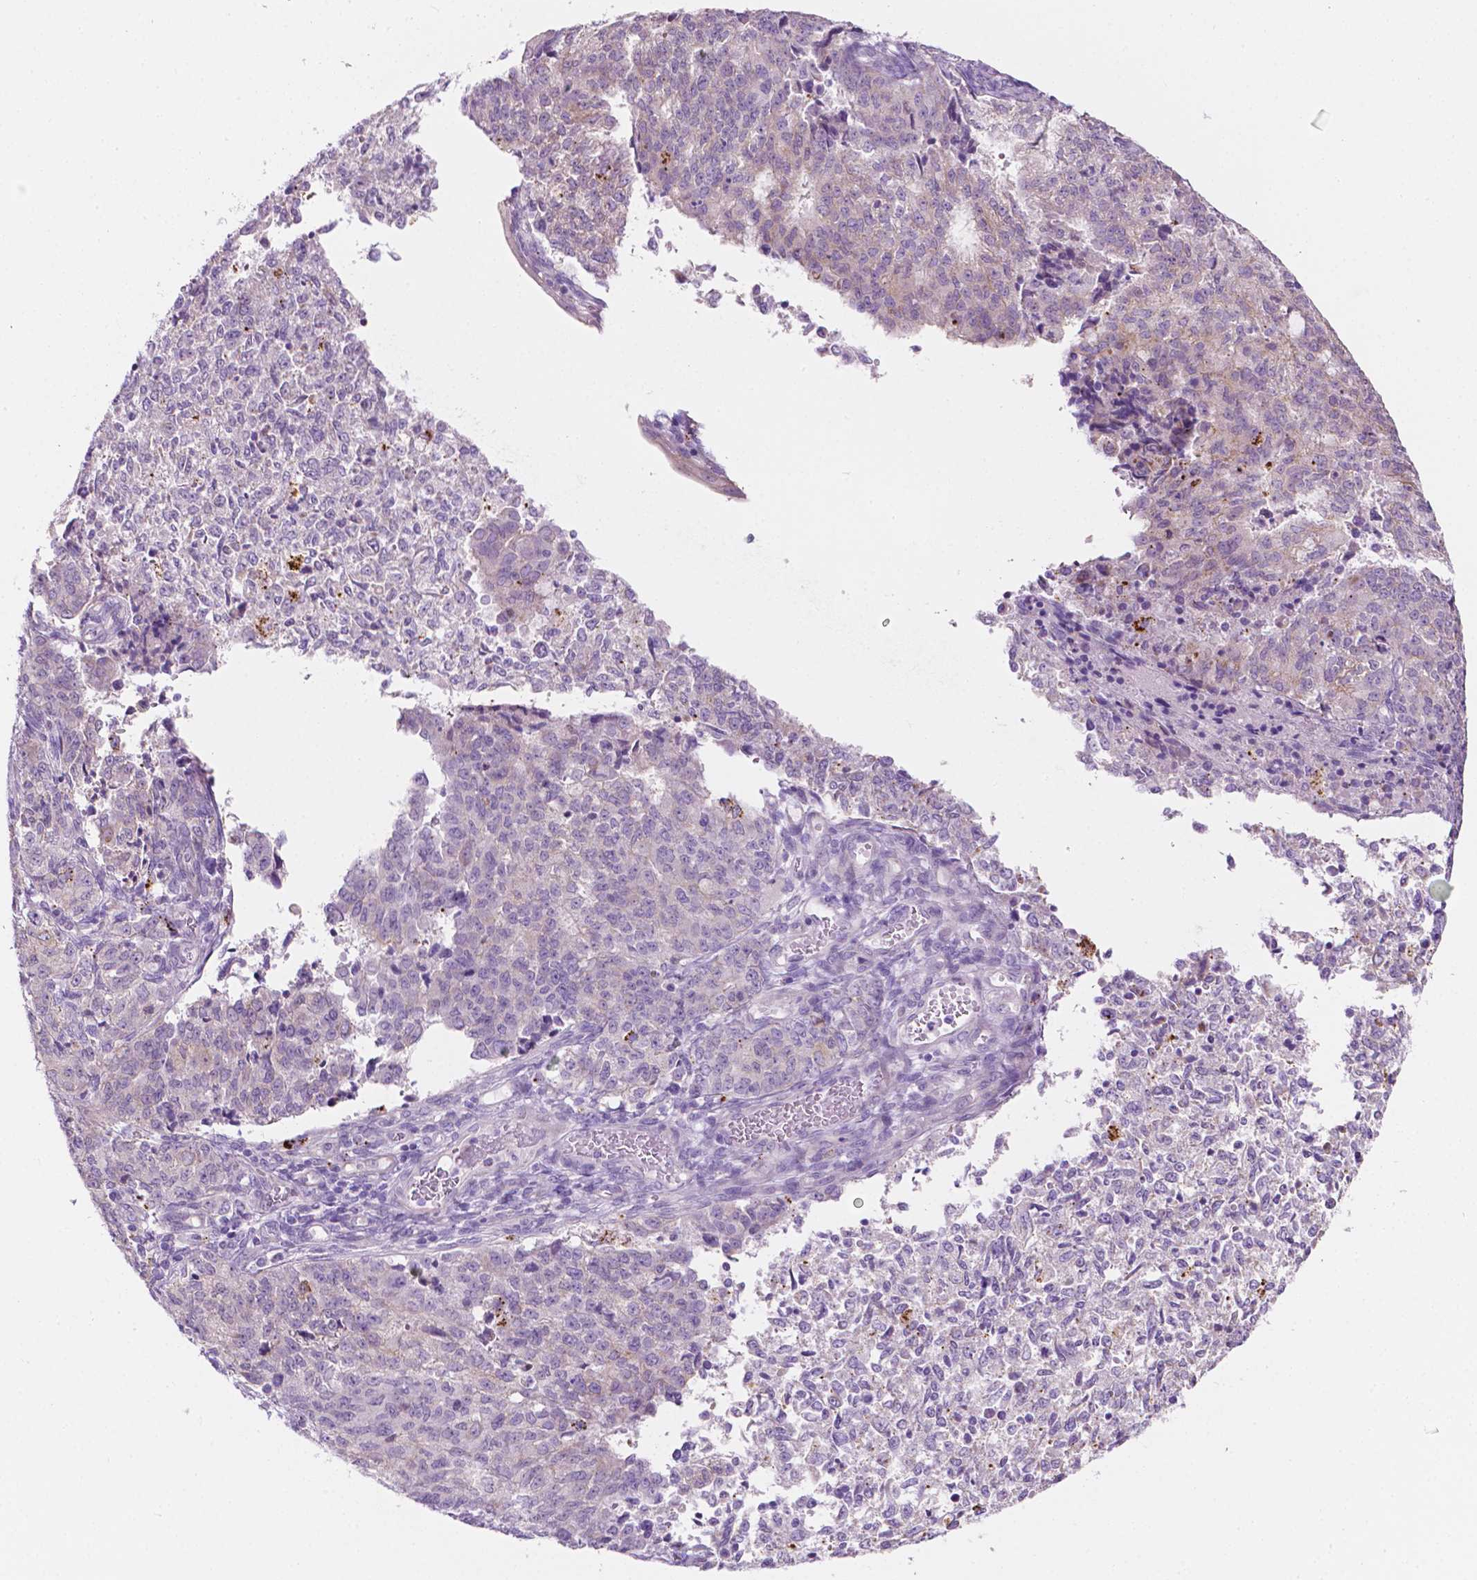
{"staining": {"intensity": "negative", "quantity": "none", "location": "none"}, "tissue": "endometrial cancer", "cell_type": "Tumor cells", "image_type": "cancer", "snomed": [{"axis": "morphology", "description": "Adenocarcinoma, NOS"}, {"axis": "topography", "description": "Endometrium"}], "caption": "This is an immunohistochemistry (IHC) histopathology image of adenocarcinoma (endometrial). There is no staining in tumor cells.", "gene": "NOS1AP", "patient": {"sex": "female", "age": 50}}